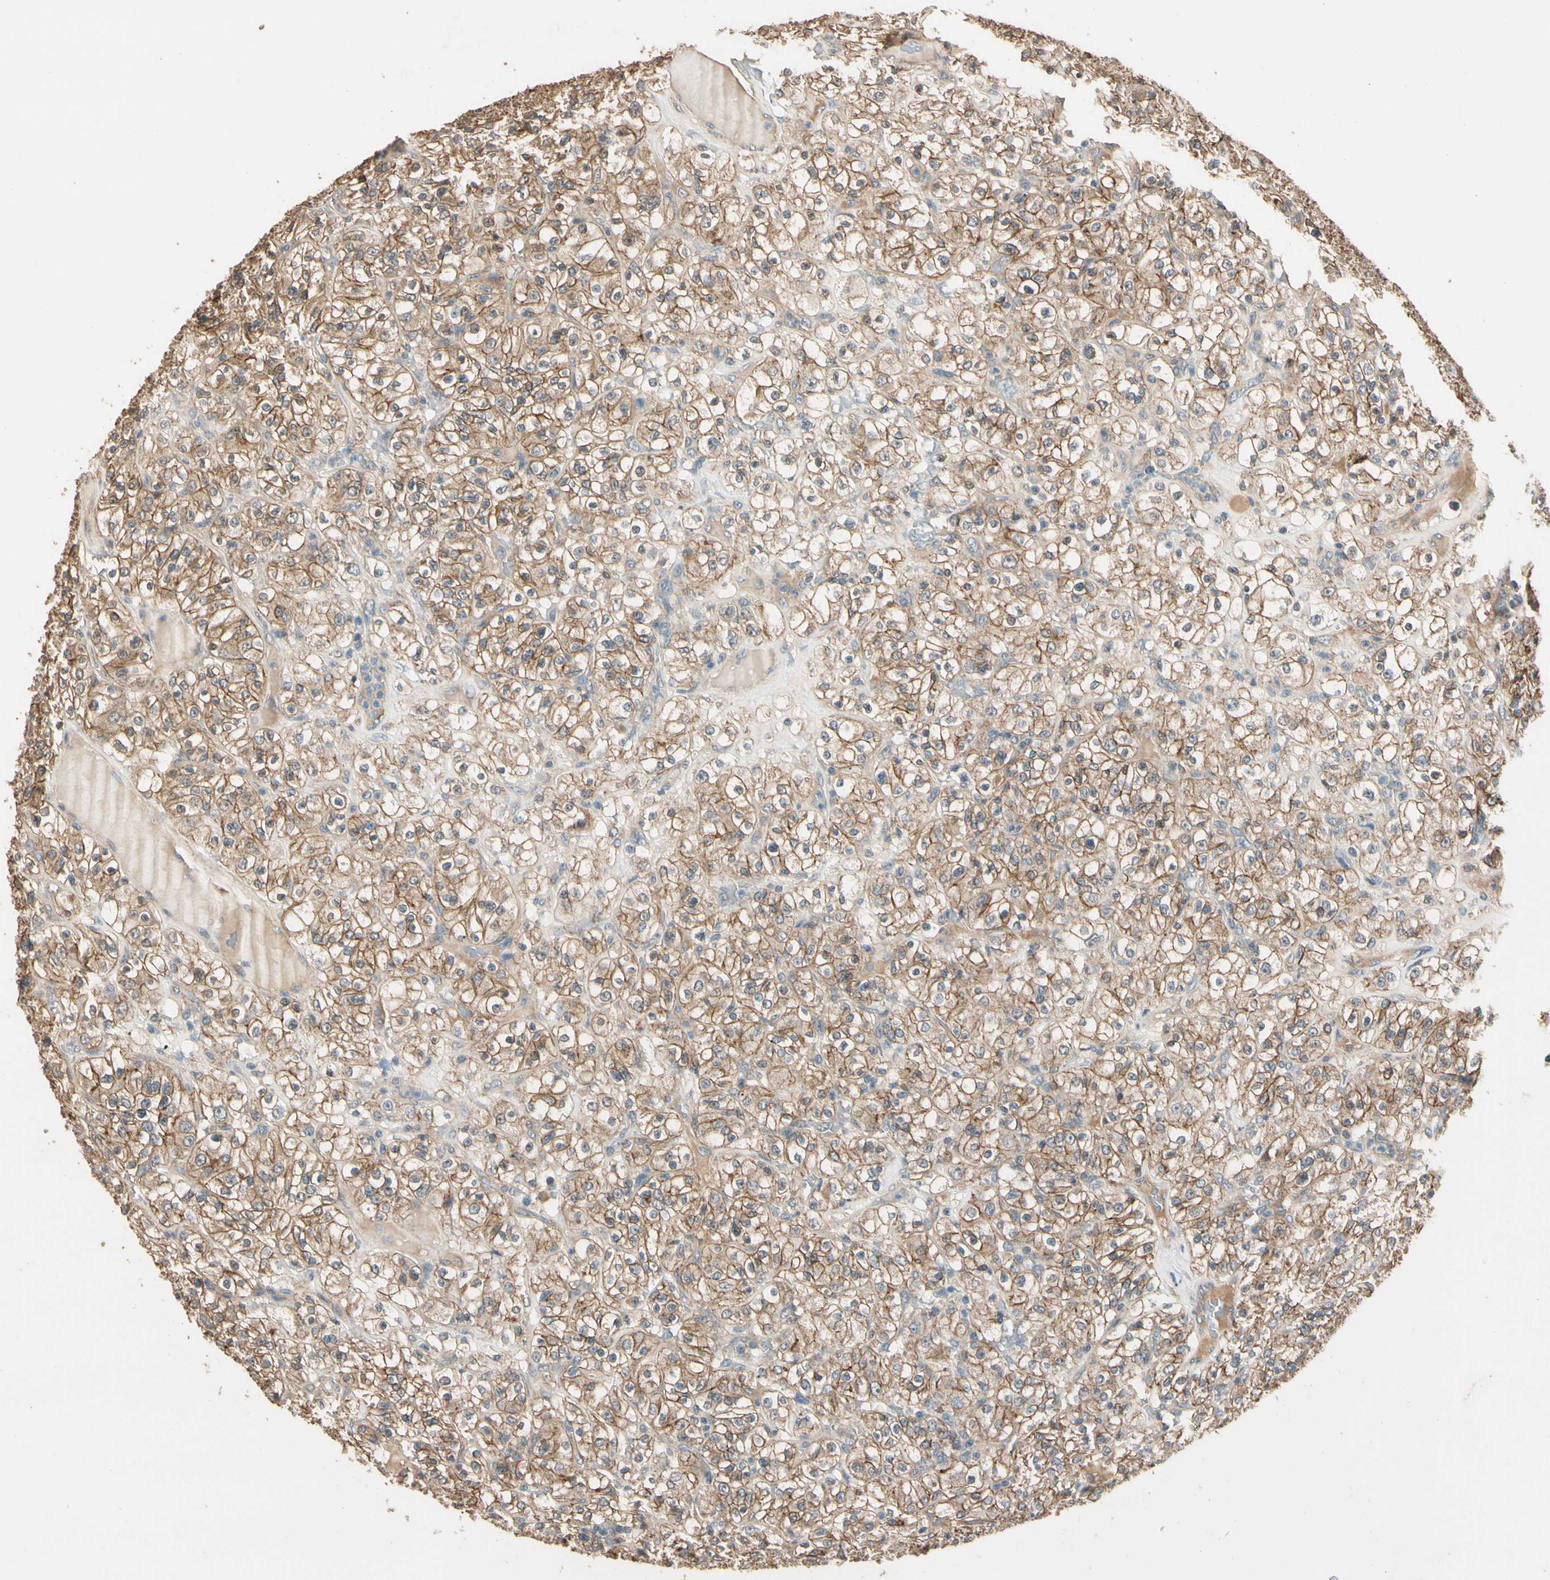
{"staining": {"intensity": "moderate", "quantity": ">75%", "location": "cytoplasmic/membranous"}, "tissue": "renal cancer", "cell_type": "Tumor cells", "image_type": "cancer", "snomed": [{"axis": "morphology", "description": "Normal tissue, NOS"}, {"axis": "morphology", "description": "Adenocarcinoma, NOS"}, {"axis": "topography", "description": "Kidney"}], "caption": "A brown stain labels moderate cytoplasmic/membranous staining of a protein in human renal adenocarcinoma tumor cells.", "gene": "CDH6", "patient": {"sex": "female", "age": 72}}